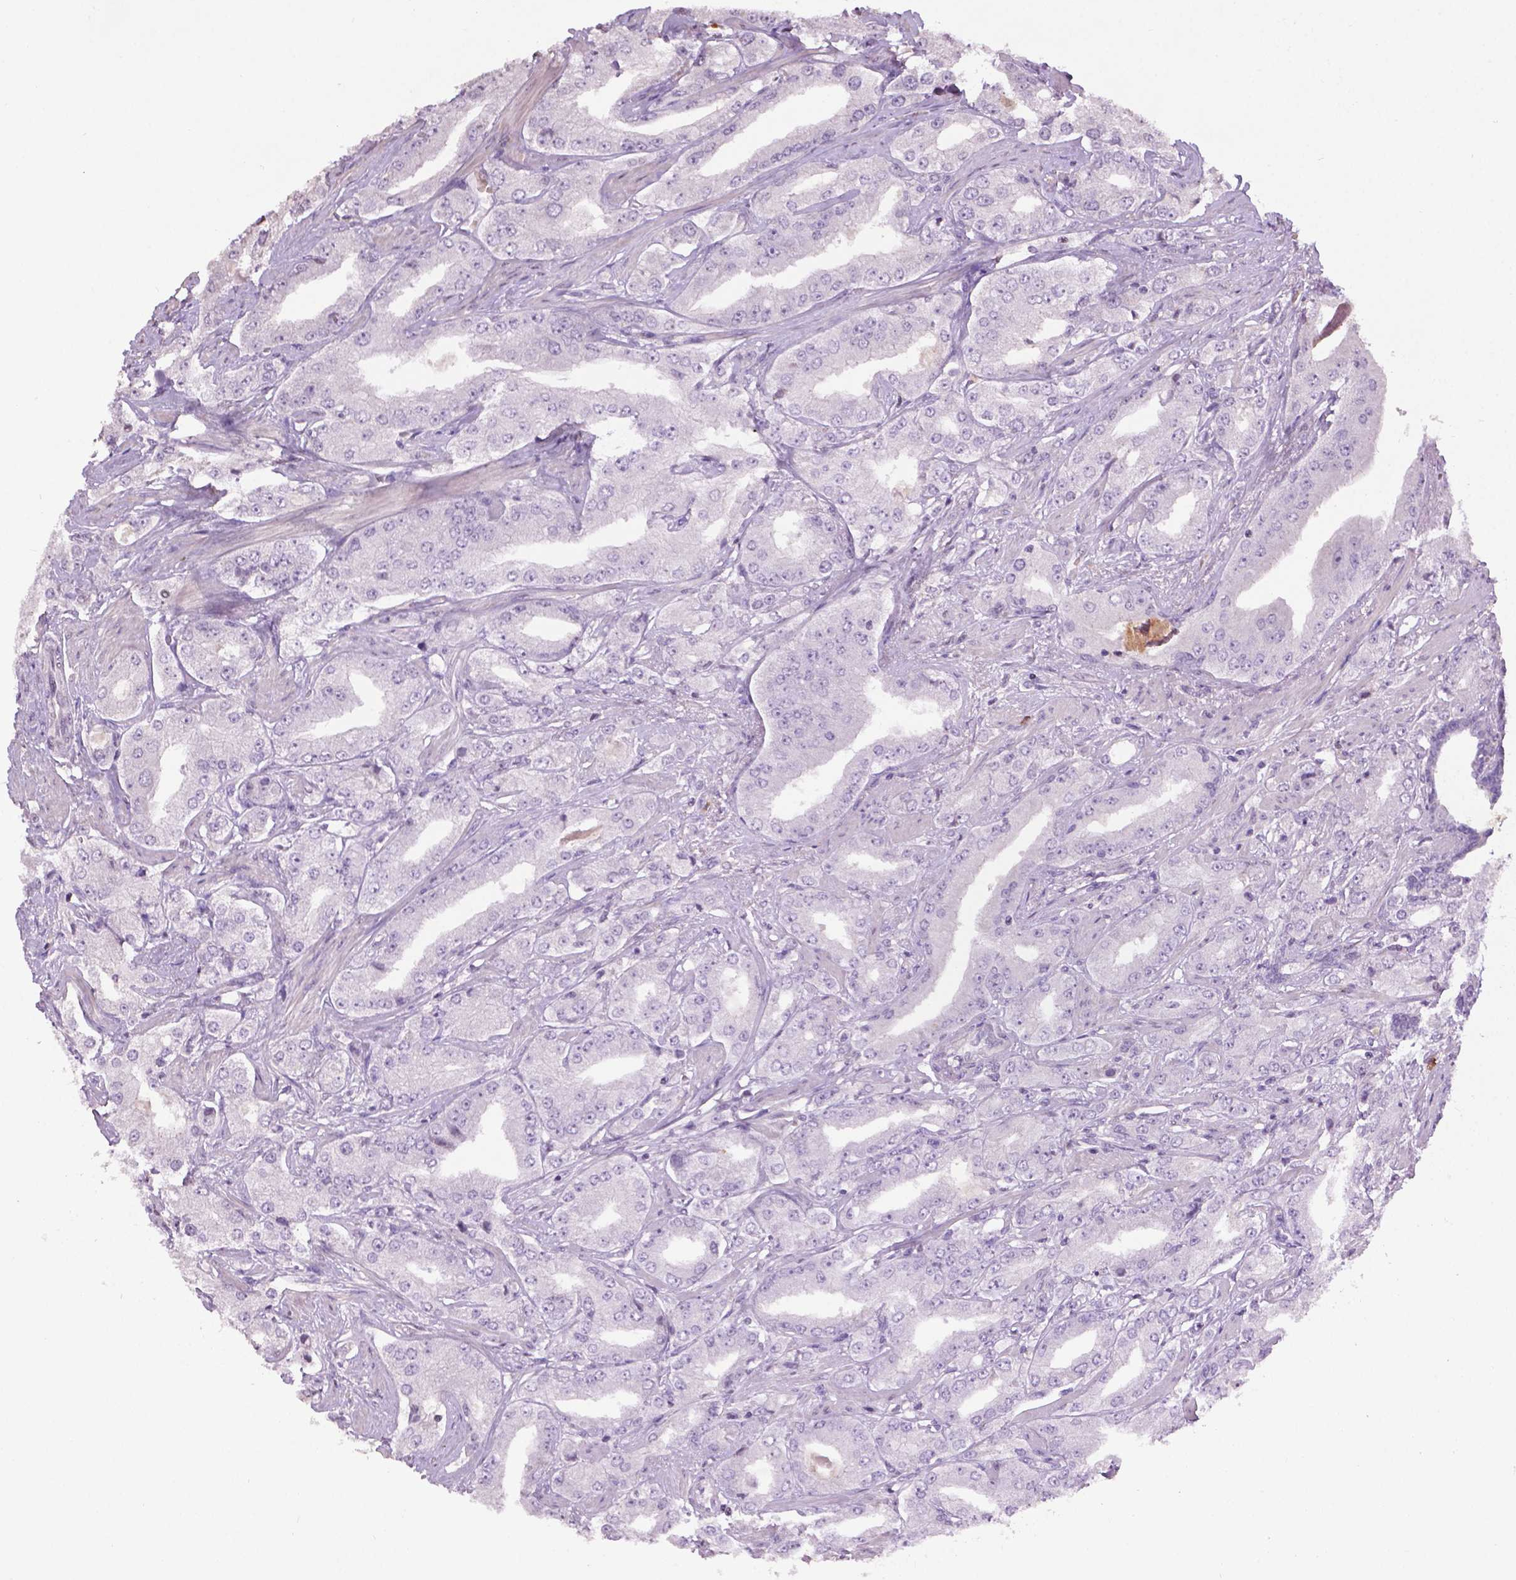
{"staining": {"intensity": "negative", "quantity": "none", "location": "none"}, "tissue": "prostate cancer", "cell_type": "Tumor cells", "image_type": "cancer", "snomed": [{"axis": "morphology", "description": "Adenocarcinoma, Low grade"}, {"axis": "topography", "description": "Prostate"}], "caption": "Prostate cancer was stained to show a protein in brown. There is no significant expression in tumor cells. Brightfield microscopy of immunohistochemistry (IHC) stained with DAB (3,3'-diaminobenzidine) (brown) and hematoxylin (blue), captured at high magnification.", "gene": "NTNG2", "patient": {"sex": "male", "age": 60}}